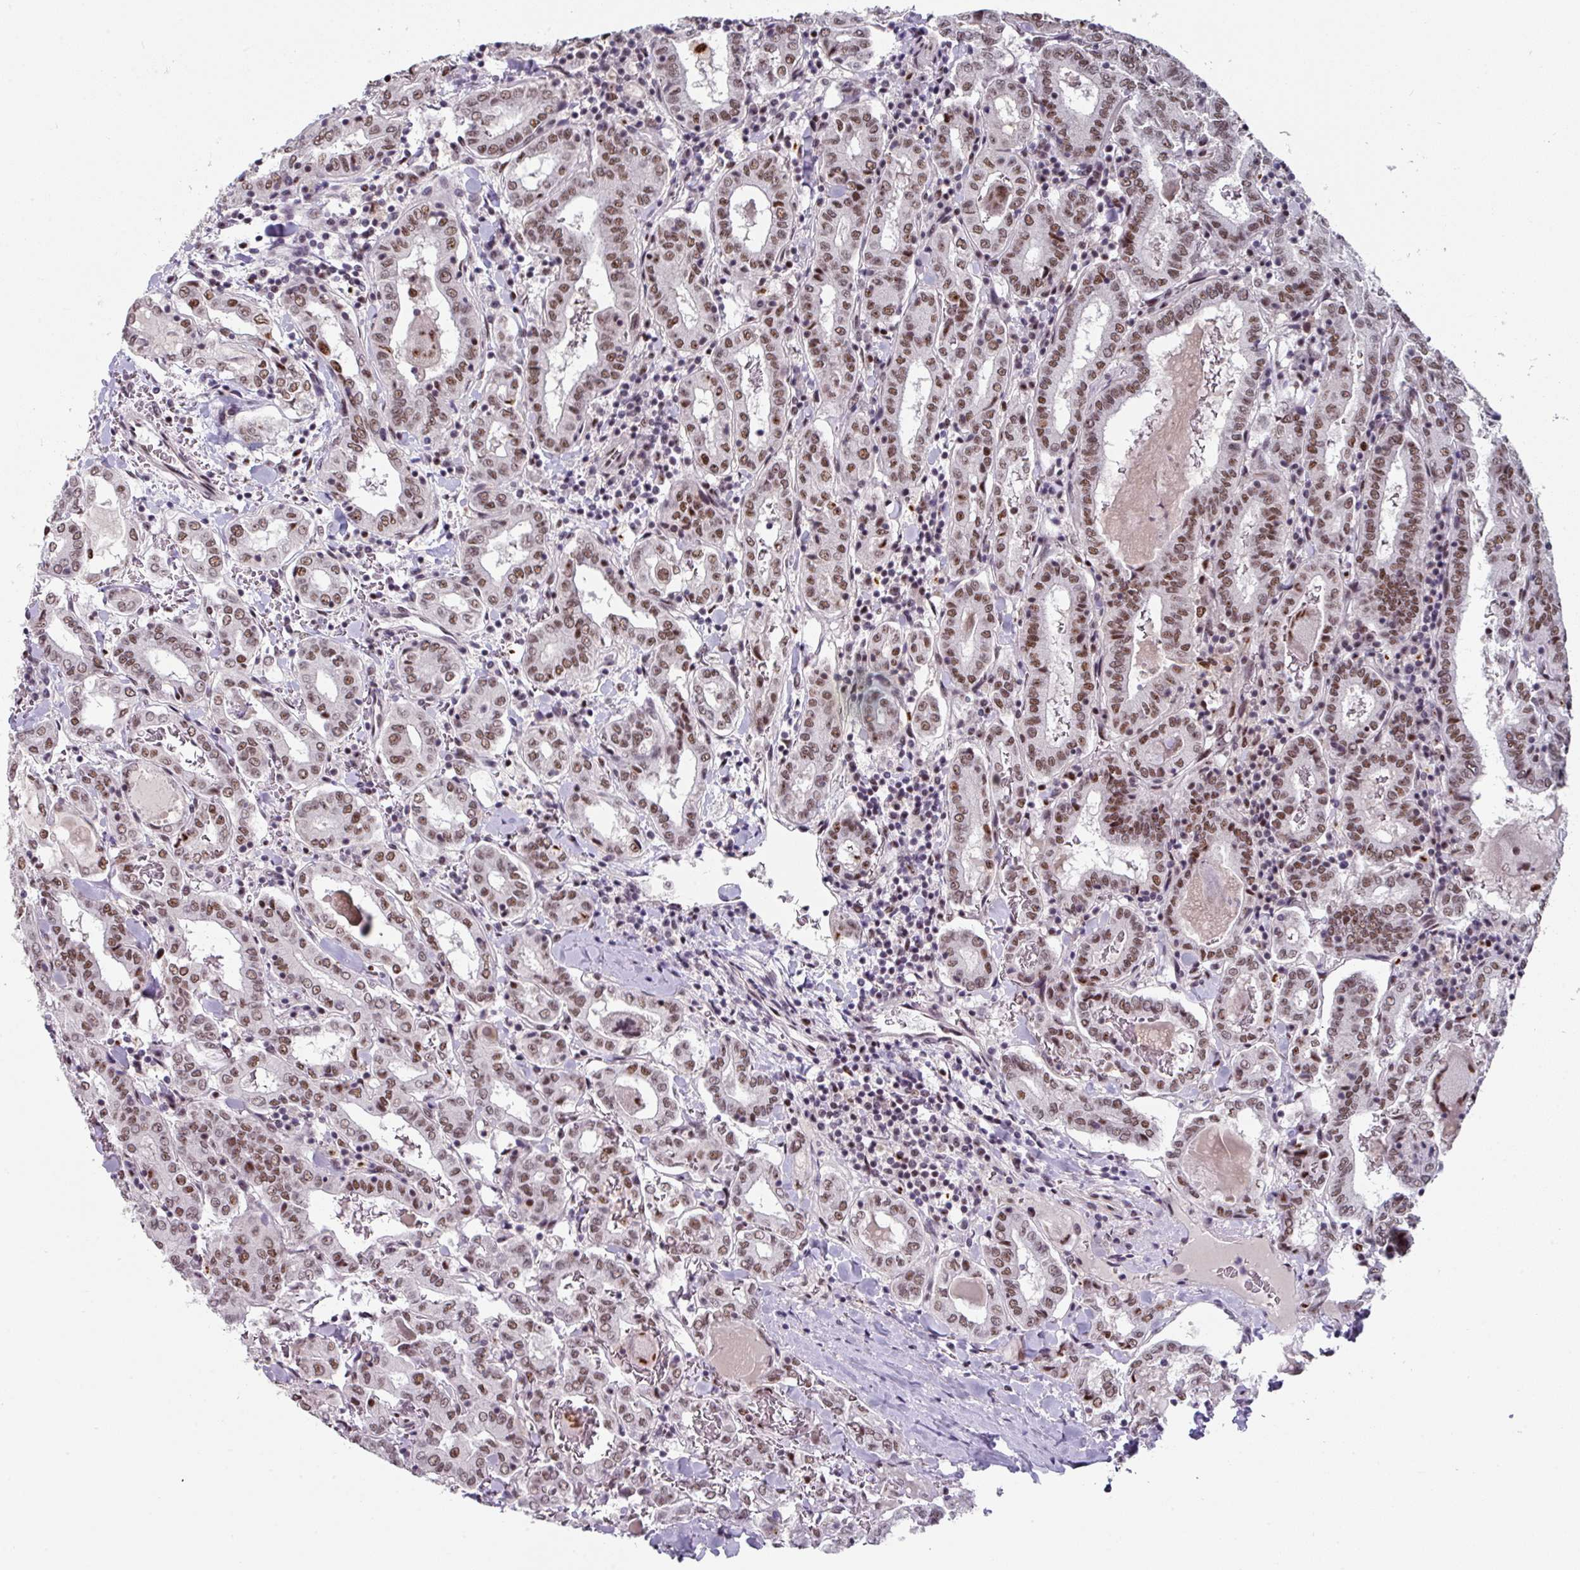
{"staining": {"intensity": "moderate", "quantity": ">75%", "location": "nuclear"}, "tissue": "thyroid cancer", "cell_type": "Tumor cells", "image_type": "cancer", "snomed": [{"axis": "morphology", "description": "Papillary adenocarcinoma, NOS"}, {"axis": "topography", "description": "Thyroid gland"}], "caption": "Immunohistochemistry (IHC) of human thyroid cancer (papillary adenocarcinoma) exhibits medium levels of moderate nuclear expression in about >75% of tumor cells.", "gene": "RAD50", "patient": {"sex": "female", "age": 72}}